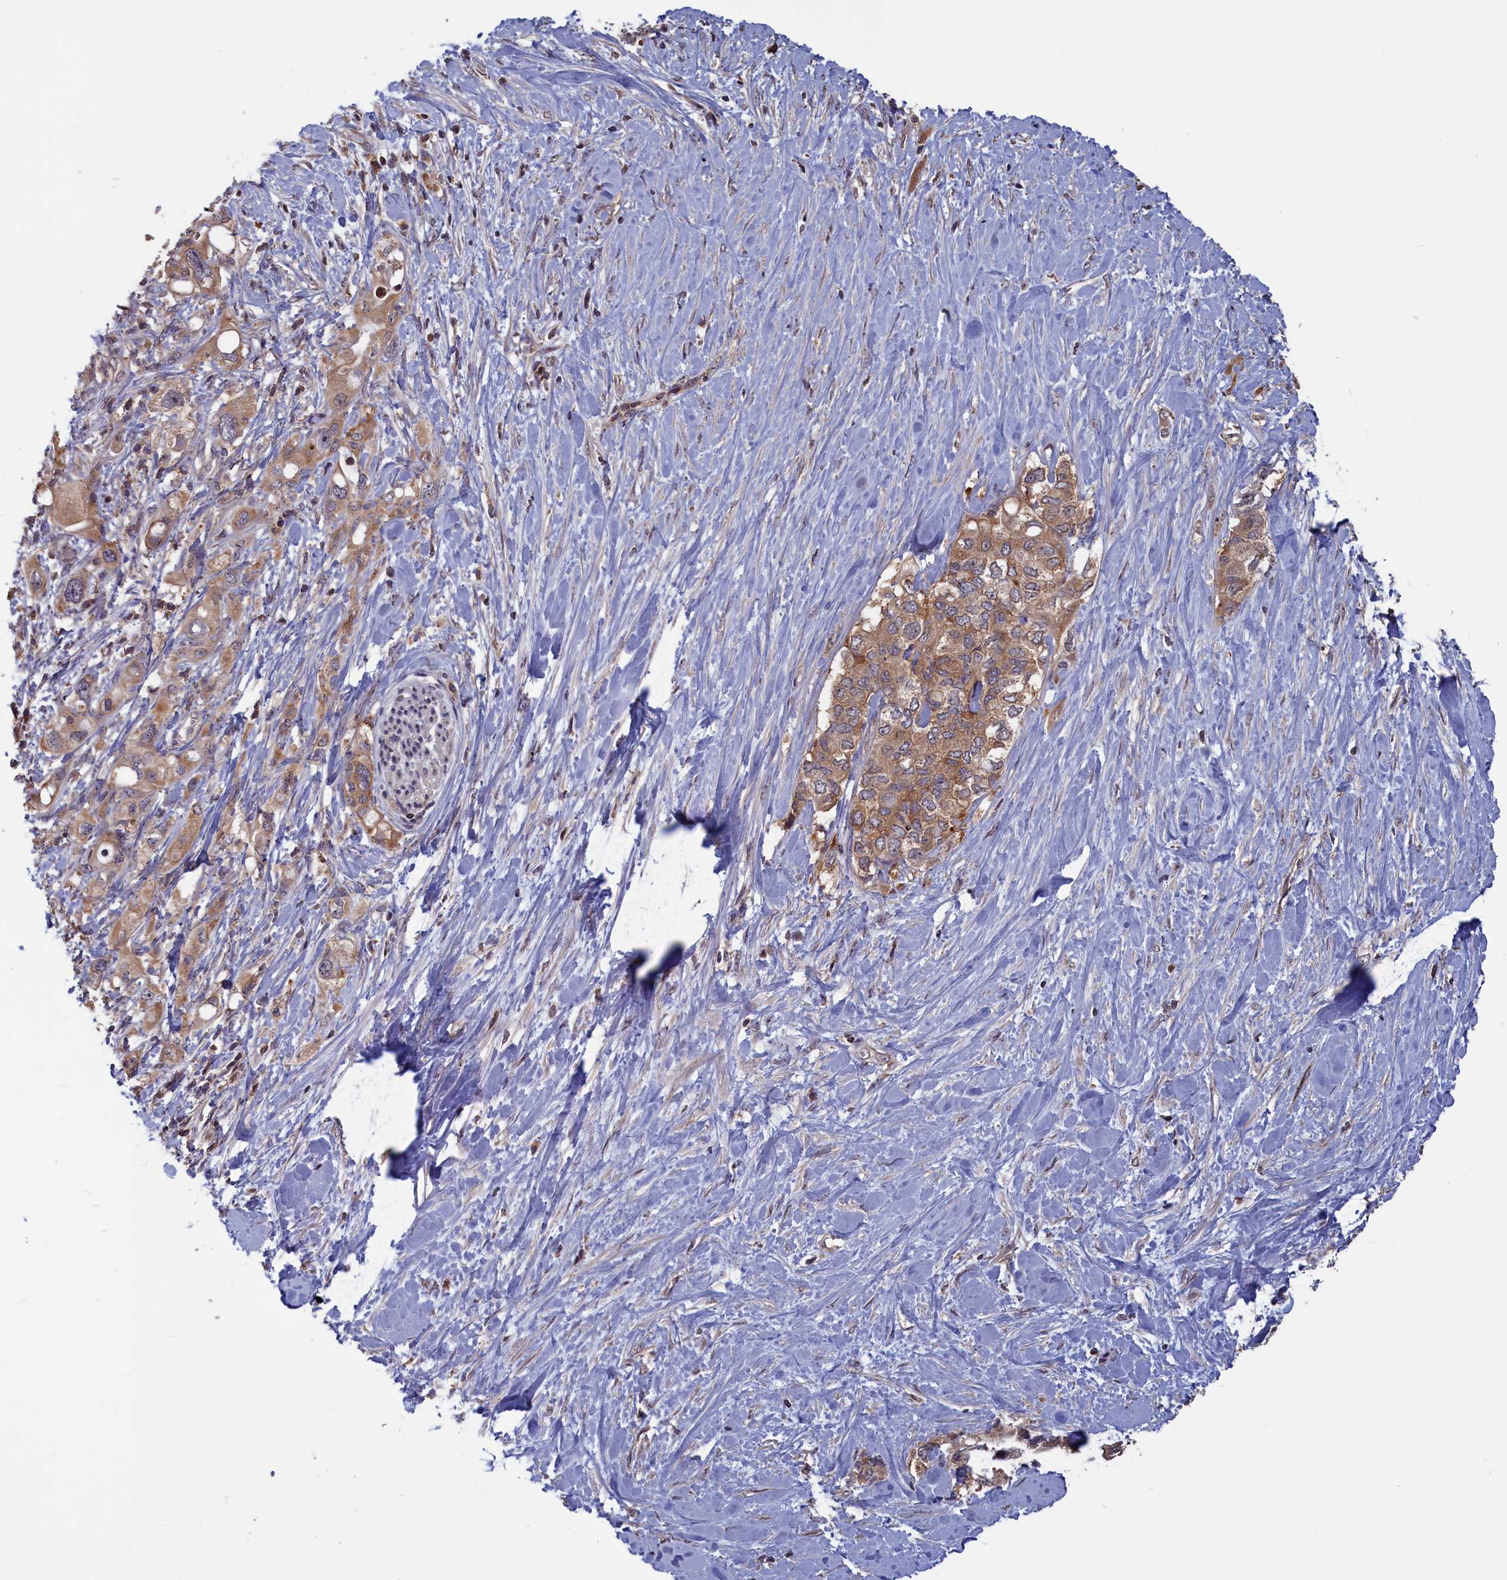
{"staining": {"intensity": "moderate", "quantity": ">75%", "location": "cytoplasmic/membranous"}, "tissue": "pancreatic cancer", "cell_type": "Tumor cells", "image_type": "cancer", "snomed": [{"axis": "morphology", "description": "Adenocarcinoma, NOS"}, {"axis": "topography", "description": "Pancreas"}], "caption": "Protein expression analysis of human pancreatic cancer (adenocarcinoma) reveals moderate cytoplasmic/membranous staining in about >75% of tumor cells.", "gene": "CACTIN", "patient": {"sex": "female", "age": 56}}